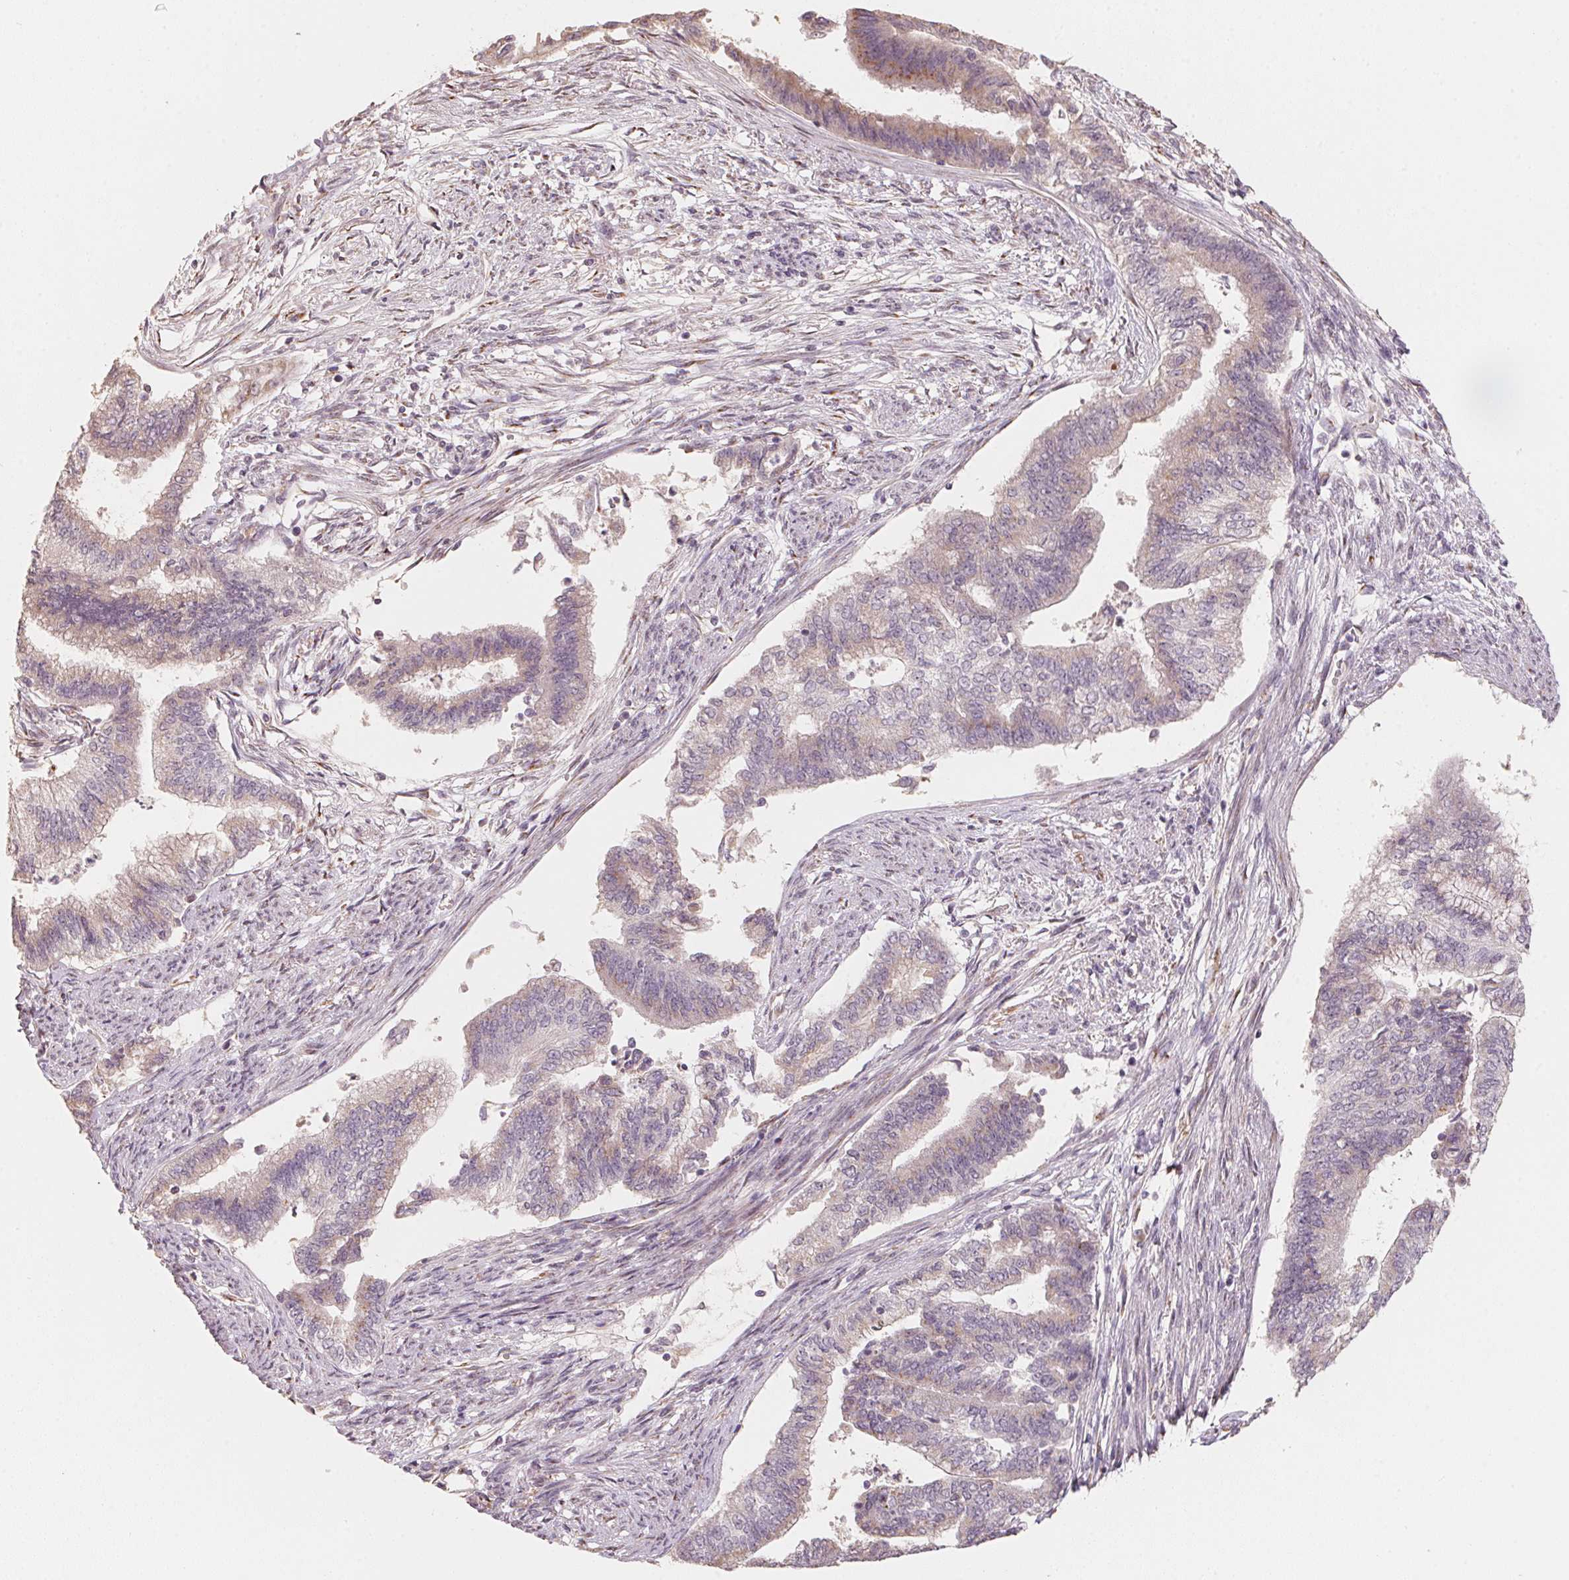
{"staining": {"intensity": "weak", "quantity": "25%-75%", "location": "cytoplasmic/membranous"}, "tissue": "endometrial cancer", "cell_type": "Tumor cells", "image_type": "cancer", "snomed": [{"axis": "morphology", "description": "Adenocarcinoma, NOS"}, {"axis": "topography", "description": "Endometrium"}], "caption": "Endometrial cancer (adenocarcinoma) stained for a protein shows weak cytoplasmic/membranous positivity in tumor cells.", "gene": "TSPAN12", "patient": {"sex": "female", "age": 65}}